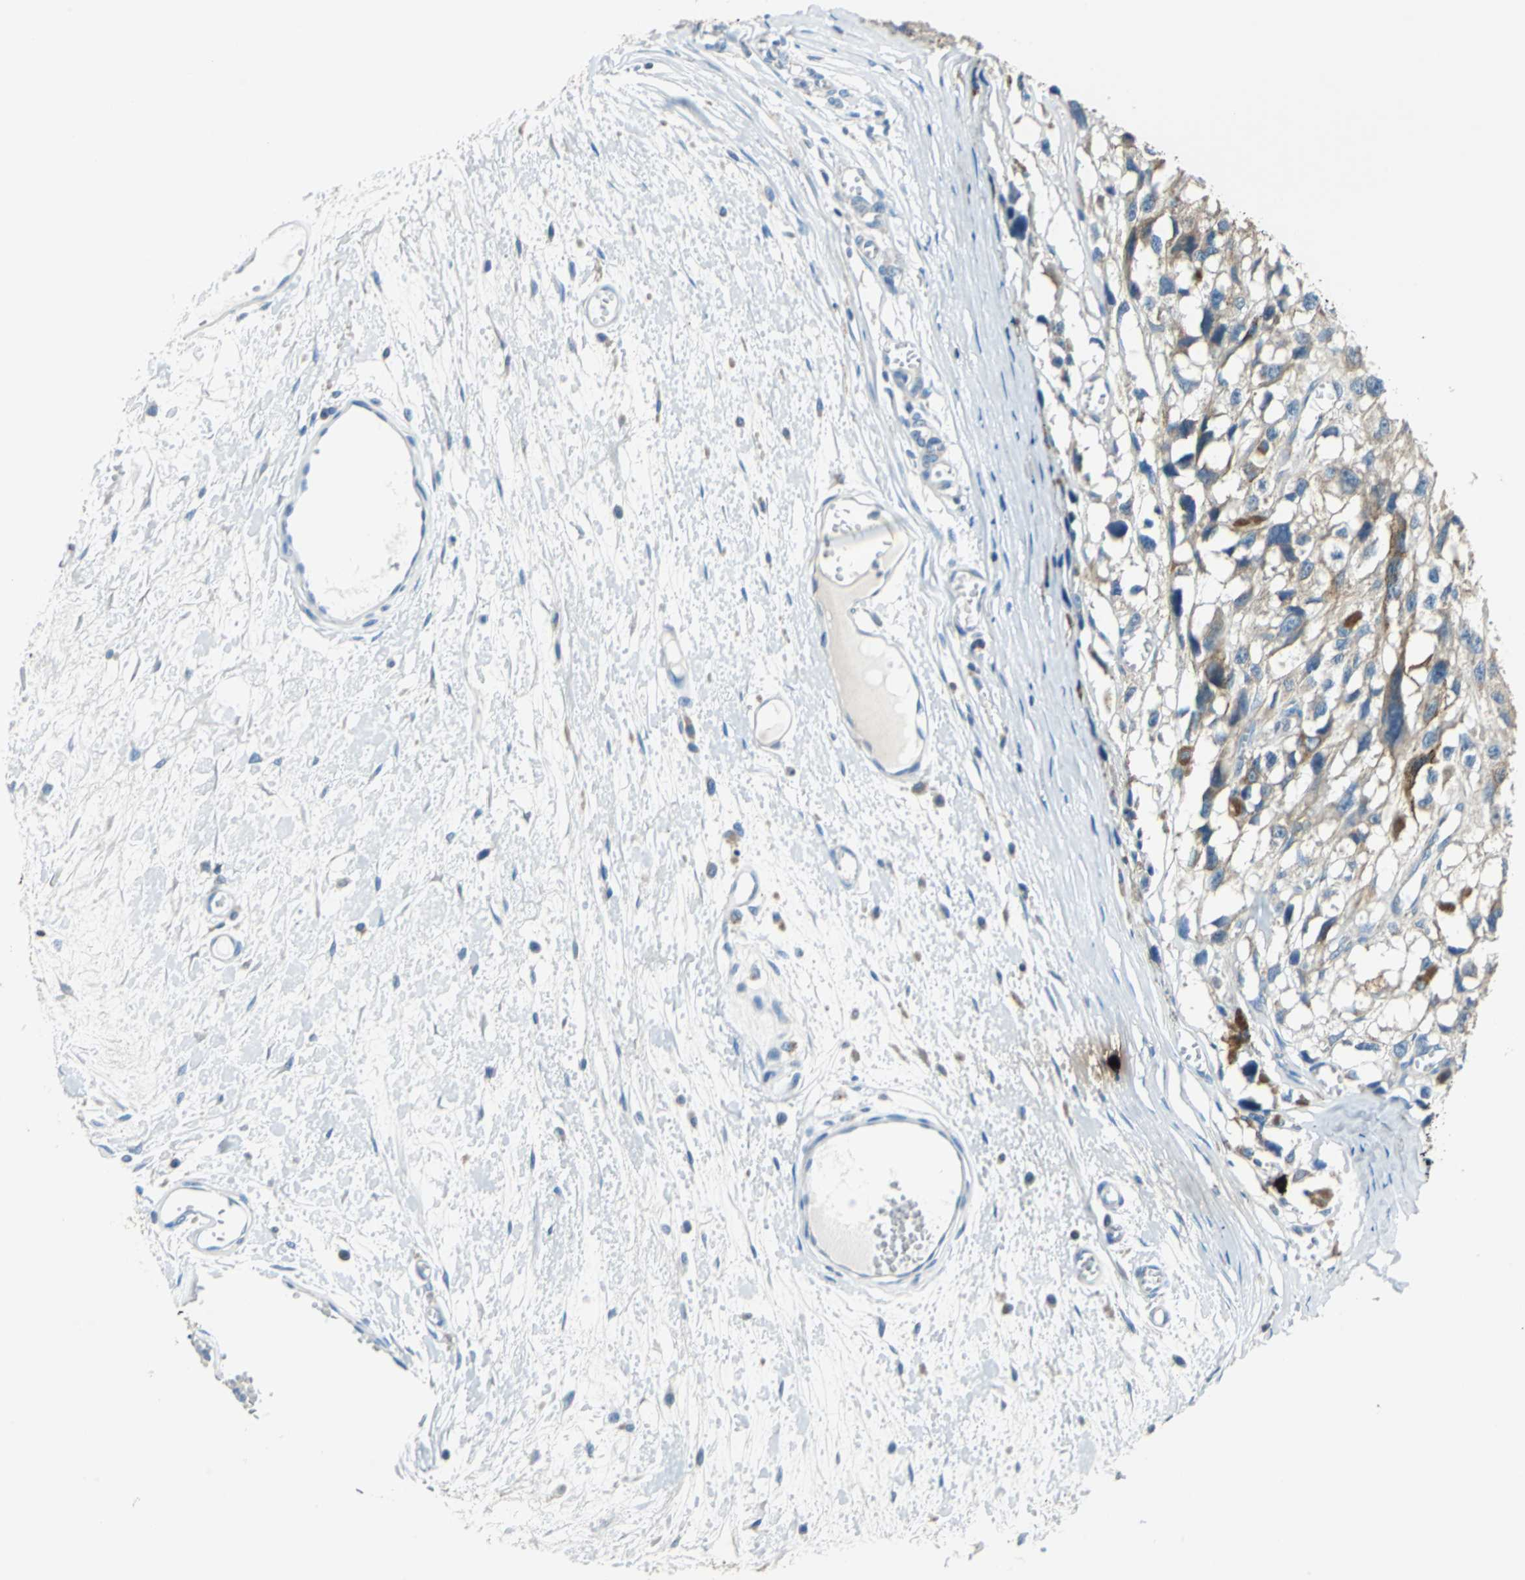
{"staining": {"intensity": "weak", "quantity": ">75%", "location": "cytoplasmic/membranous"}, "tissue": "melanoma", "cell_type": "Tumor cells", "image_type": "cancer", "snomed": [{"axis": "morphology", "description": "Malignant melanoma, Metastatic site"}, {"axis": "topography", "description": "Lymph node"}], "caption": "Malignant melanoma (metastatic site) stained with a protein marker demonstrates weak staining in tumor cells.", "gene": "CPA3", "patient": {"sex": "male", "age": 59}}